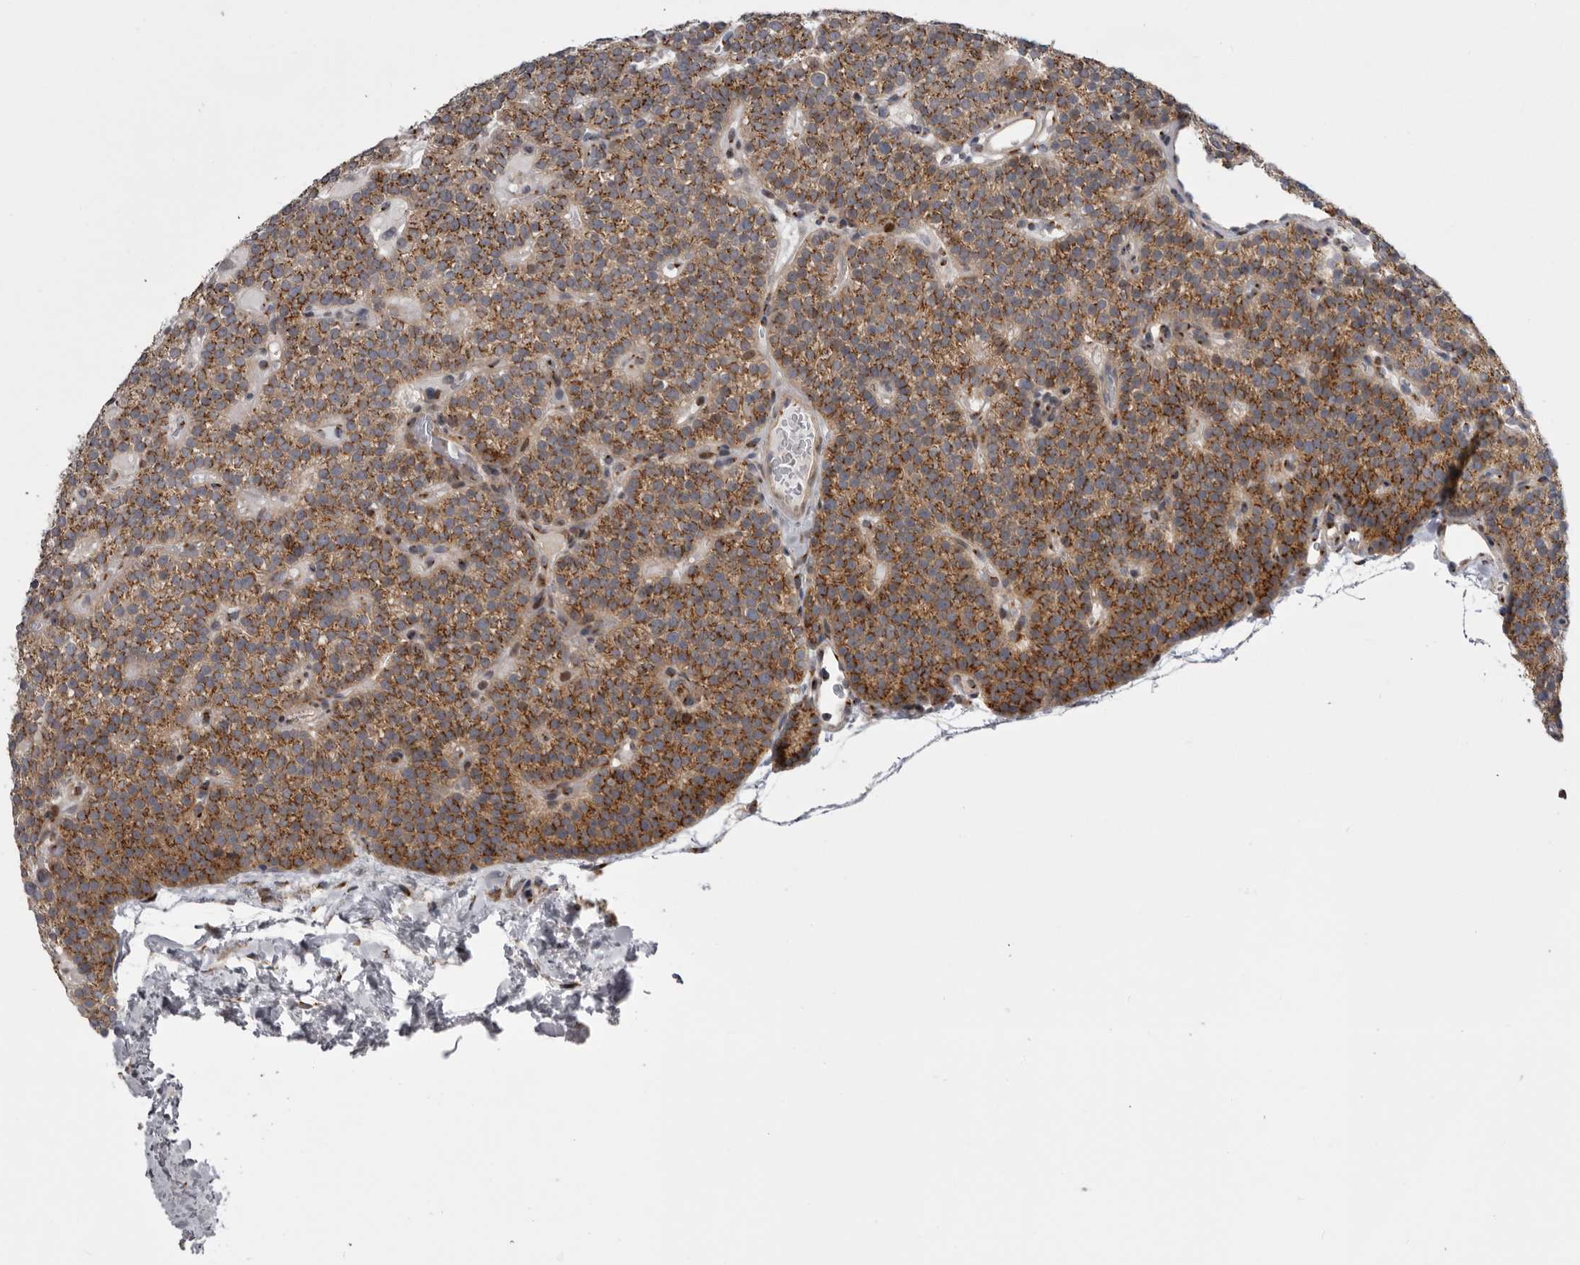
{"staining": {"intensity": "strong", "quantity": ">75%", "location": "cytoplasmic/membranous"}, "tissue": "parathyroid gland", "cell_type": "Glandular cells", "image_type": "normal", "snomed": [{"axis": "morphology", "description": "Normal tissue, NOS"}, {"axis": "topography", "description": "Parathyroid gland"}], "caption": "Immunohistochemical staining of unremarkable human parathyroid gland demonstrates >75% levels of strong cytoplasmic/membranous protein expression in about >75% of glandular cells.", "gene": "WDR47", "patient": {"sex": "male", "age": 83}}